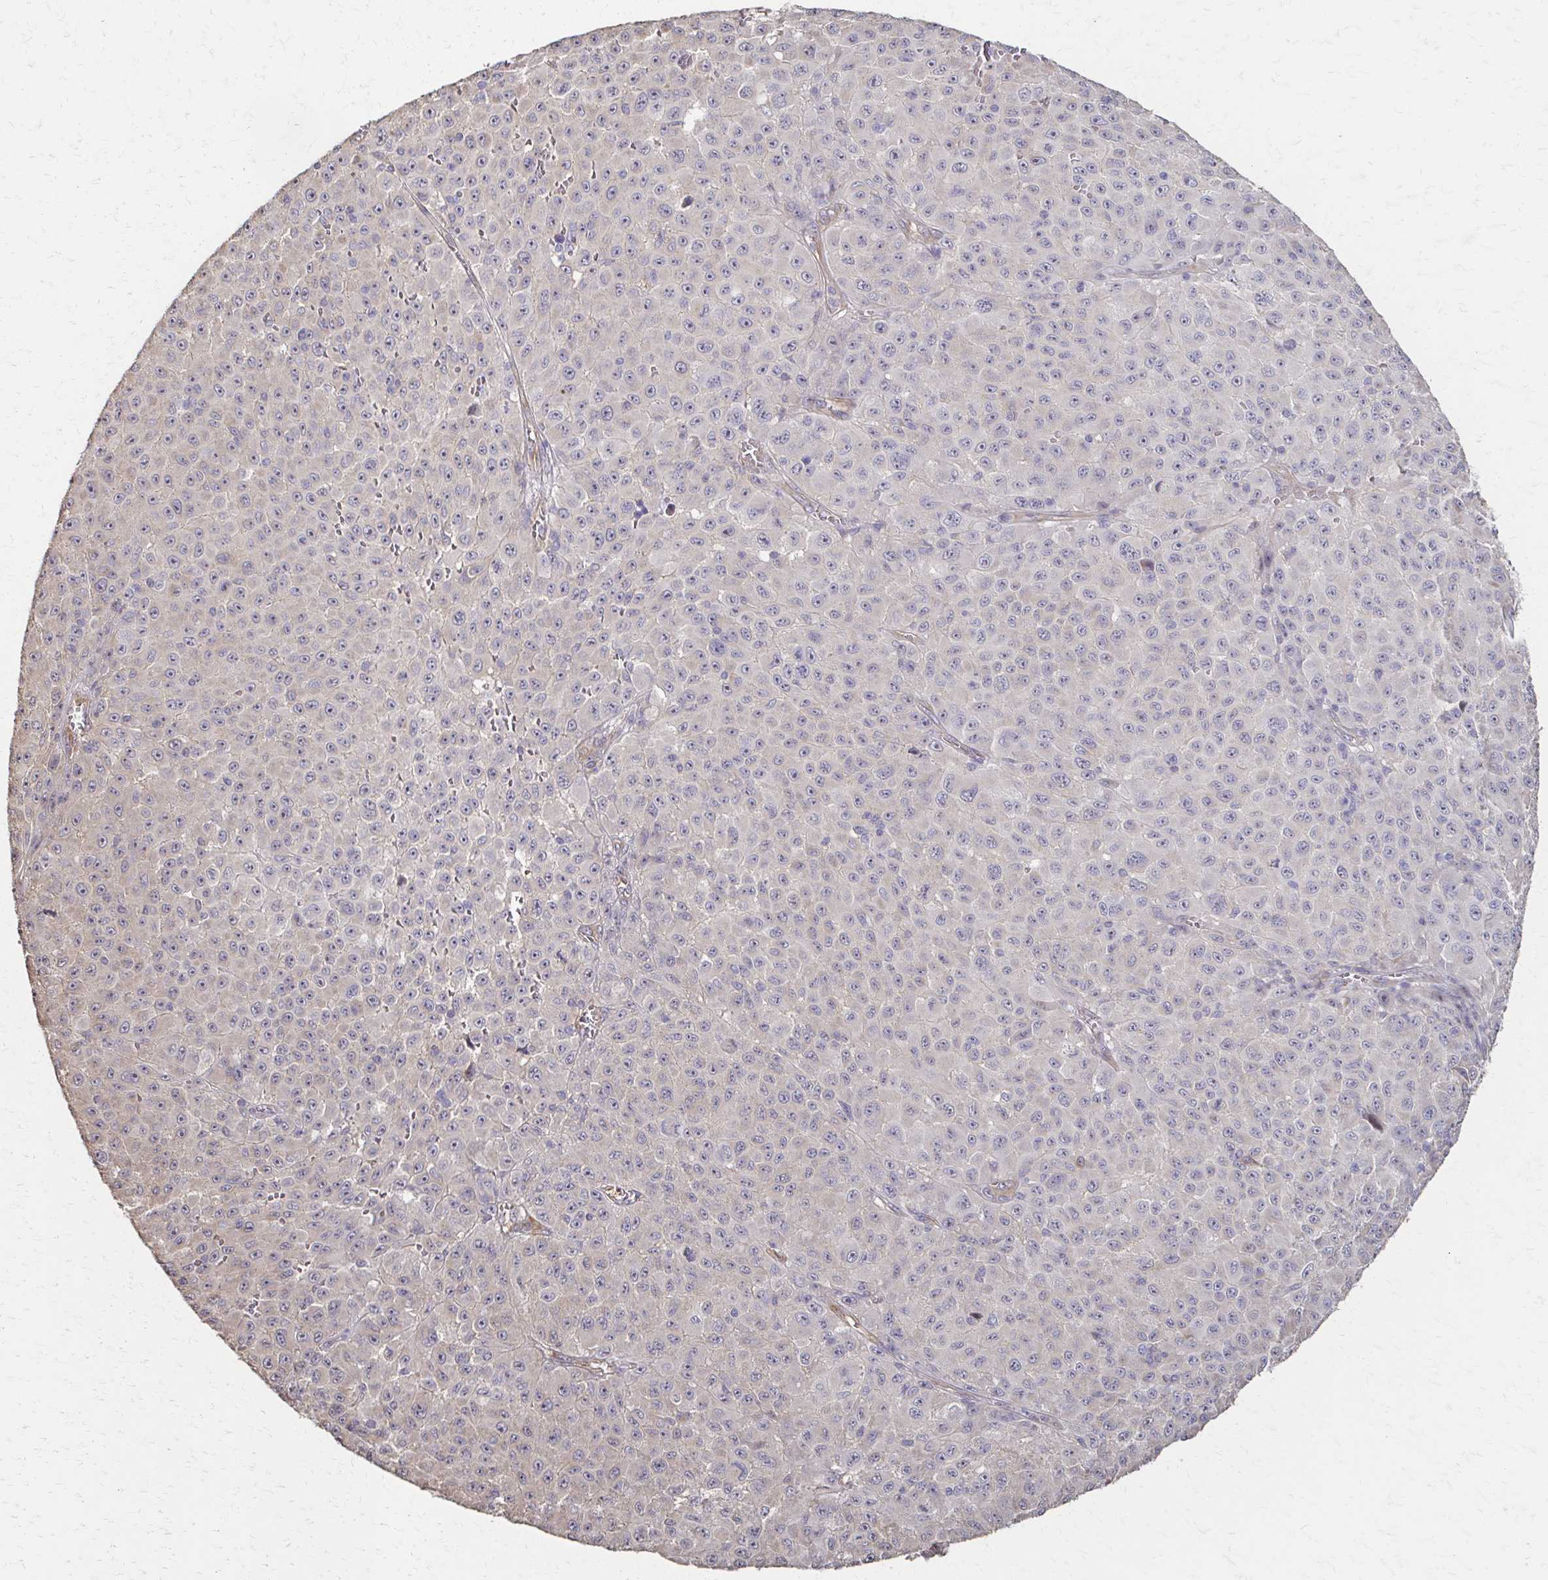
{"staining": {"intensity": "negative", "quantity": "none", "location": "none"}, "tissue": "melanoma", "cell_type": "Tumor cells", "image_type": "cancer", "snomed": [{"axis": "morphology", "description": "Malignant melanoma, NOS"}, {"axis": "topography", "description": "Skin"}], "caption": "Malignant melanoma stained for a protein using immunohistochemistry reveals no staining tumor cells.", "gene": "IL18BP", "patient": {"sex": "male", "age": 73}}